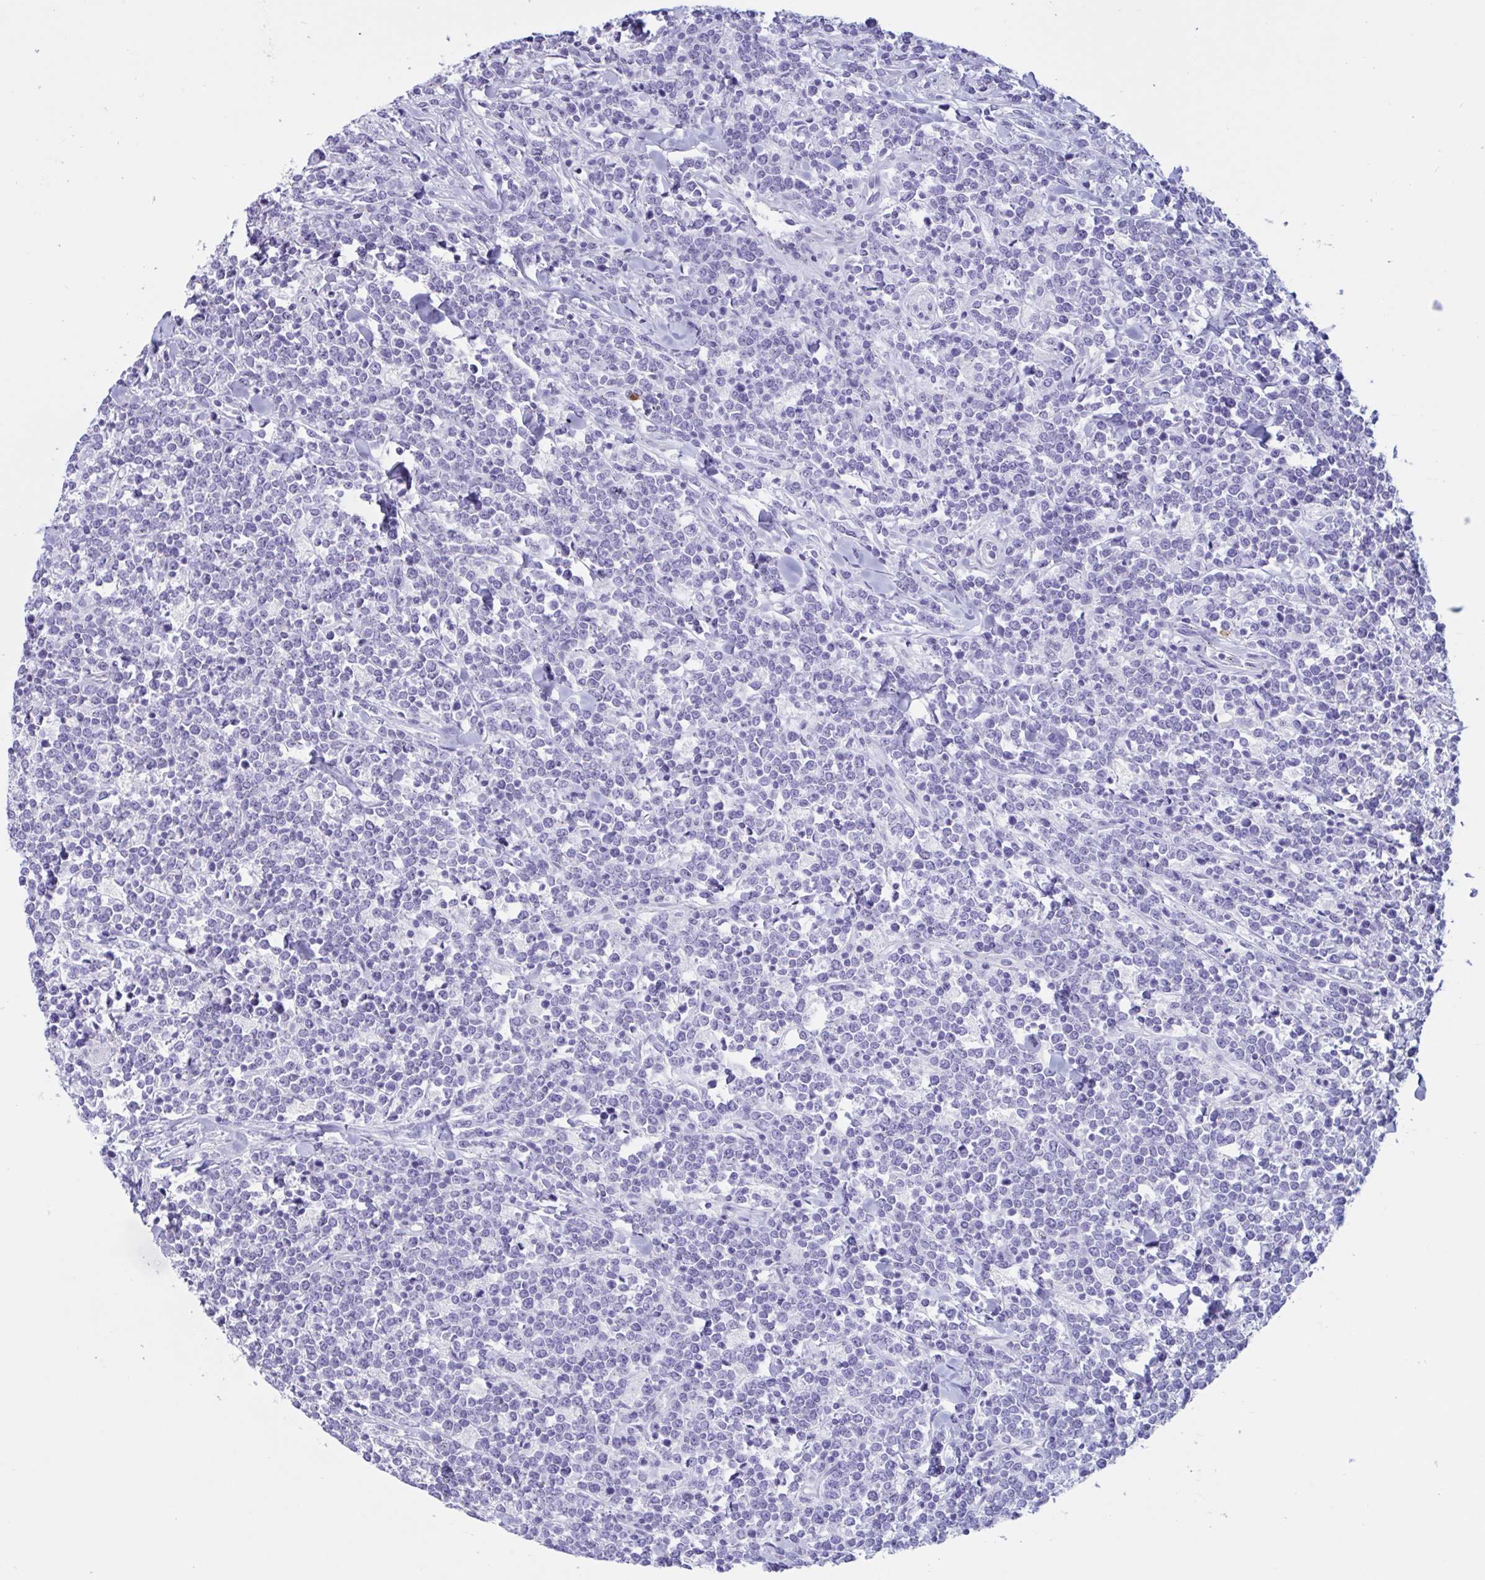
{"staining": {"intensity": "negative", "quantity": "none", "location": "none"}, "tissue": "lymphoma", "cell_type": "Tumor cells", "image_type": "cancer", "snomed": [{"axis": "morphology", "description": "Malignant lymphoma, non-Hodgkin's type, High grade"}, {"axis": "topography", "description": "Small intestine"}, {"axis": "topography", "description": "Colon"}], "caption": "Immunohistochemical staining of human lymphoma reveals no significant positivity in tumor cells.", "gene": "RNASE3", "patient": {"sex": "male", "age": 8}}